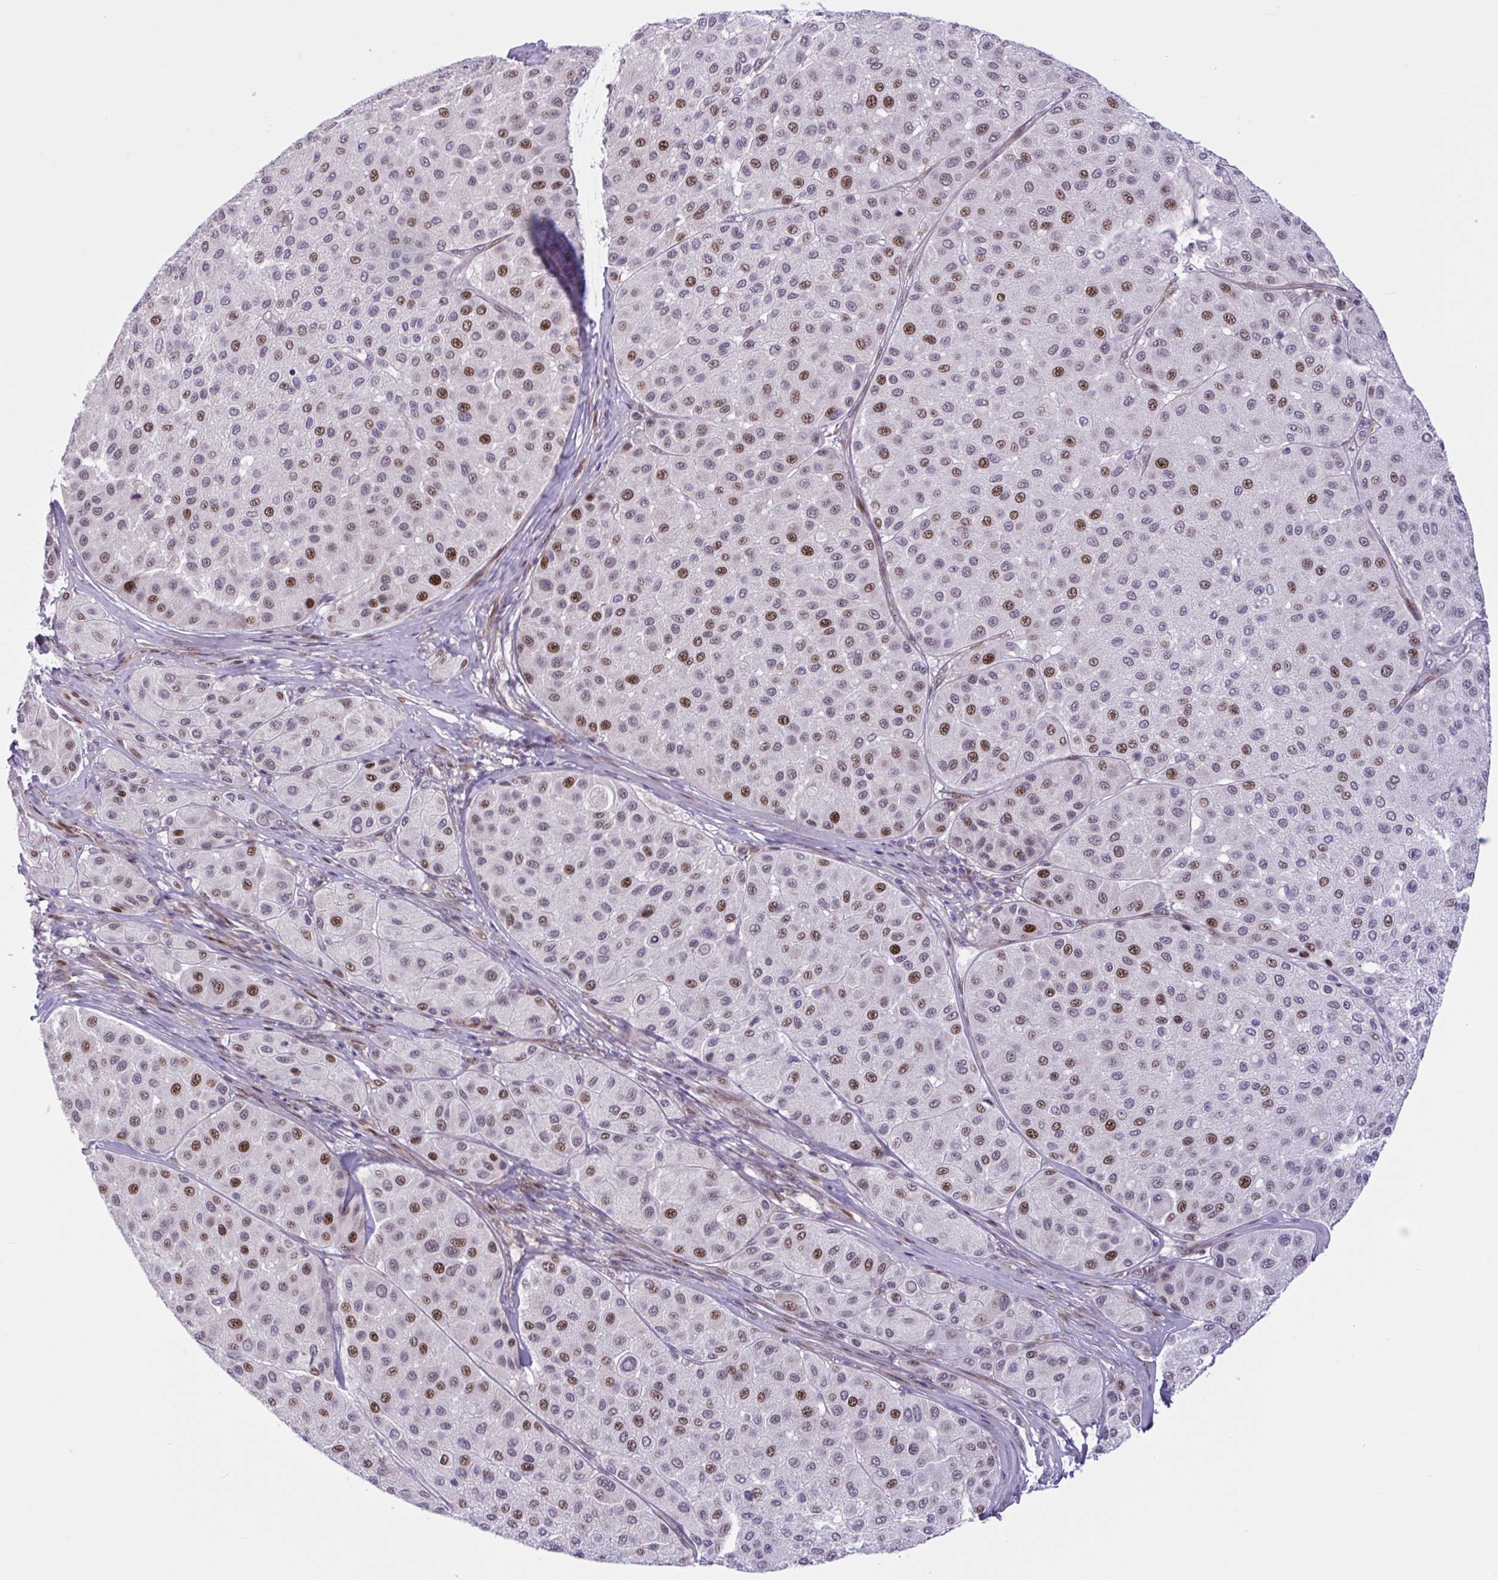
{"staining": {"intensity": "strong", "quantity": "25%-75%", "location": "nuclear"}, "tissue": "melanoma", "cell_type": "Tumor cells", "image_type": "cancer", "snomed": [{"axis": "morphology", "description": "Malignant melanoma, Metastatic site"}, {"axis": "topography", "description": "Smooth muscle"}], "caption": "A photomicrograph of malignant melanoma (metastatic site) stained for a protein shows strong nuclear brown staining in tumor cells.", "gene": "RBL1", "patient": {"sex": "male", "age": 41}}